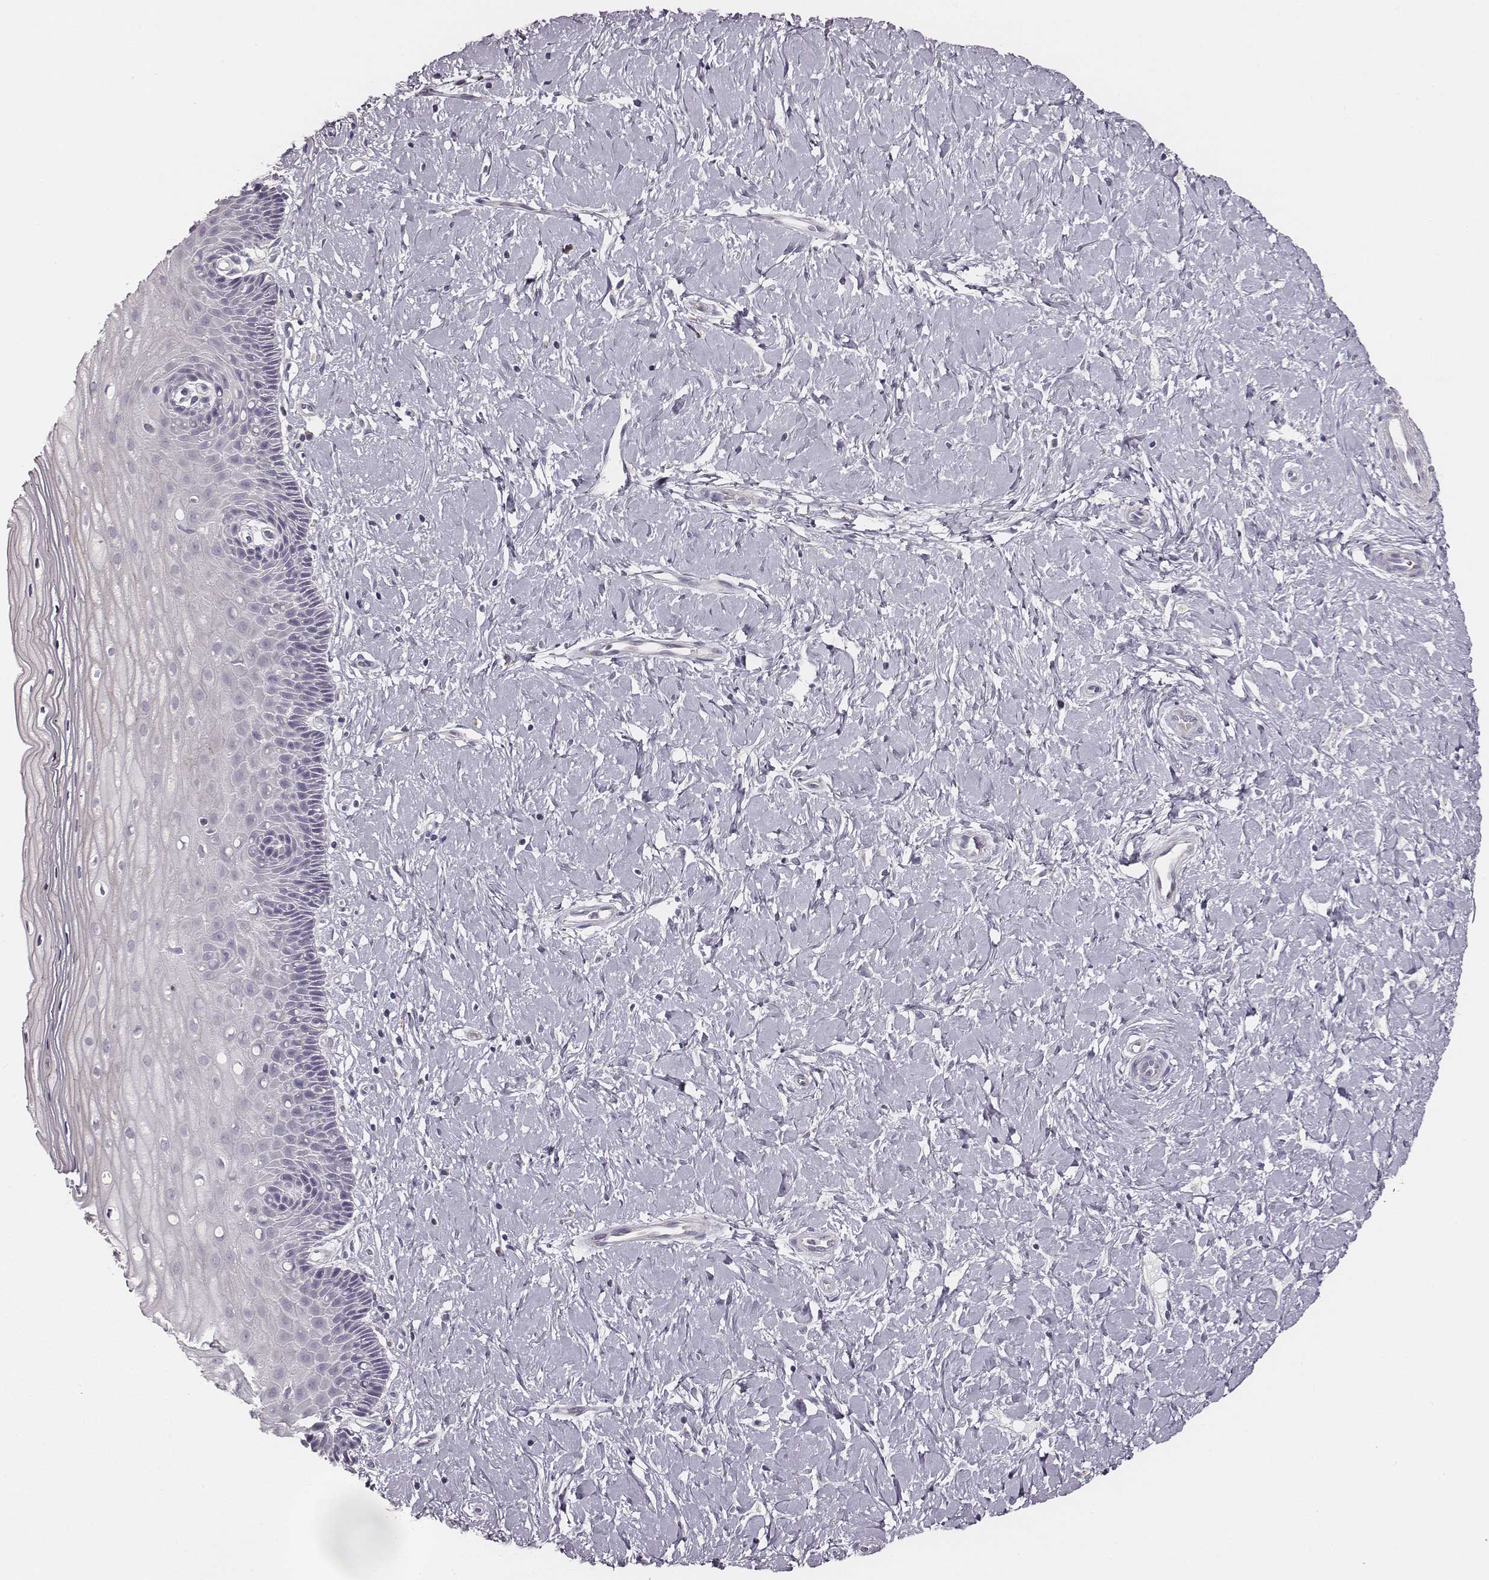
{"staining": {"intensity": "negative", "quantity": "none", "location": "none"}, "tissue": "cervix", "cell_type": "Glandular cells", "image_type": "normal", "snomed": [{"axis": "morphology", "description": "Normal tissue, NOS"}, {"axis": "topography", "description": "Cervix"}], "caption": "High power microscopy image of an immunohistochemistry (IHC) histopathology image of unremarkable cervix, revealing no significant positivity in glandular cells.", "gene": "UBL4B", "patient": {"sex": "female", "age": 37}}